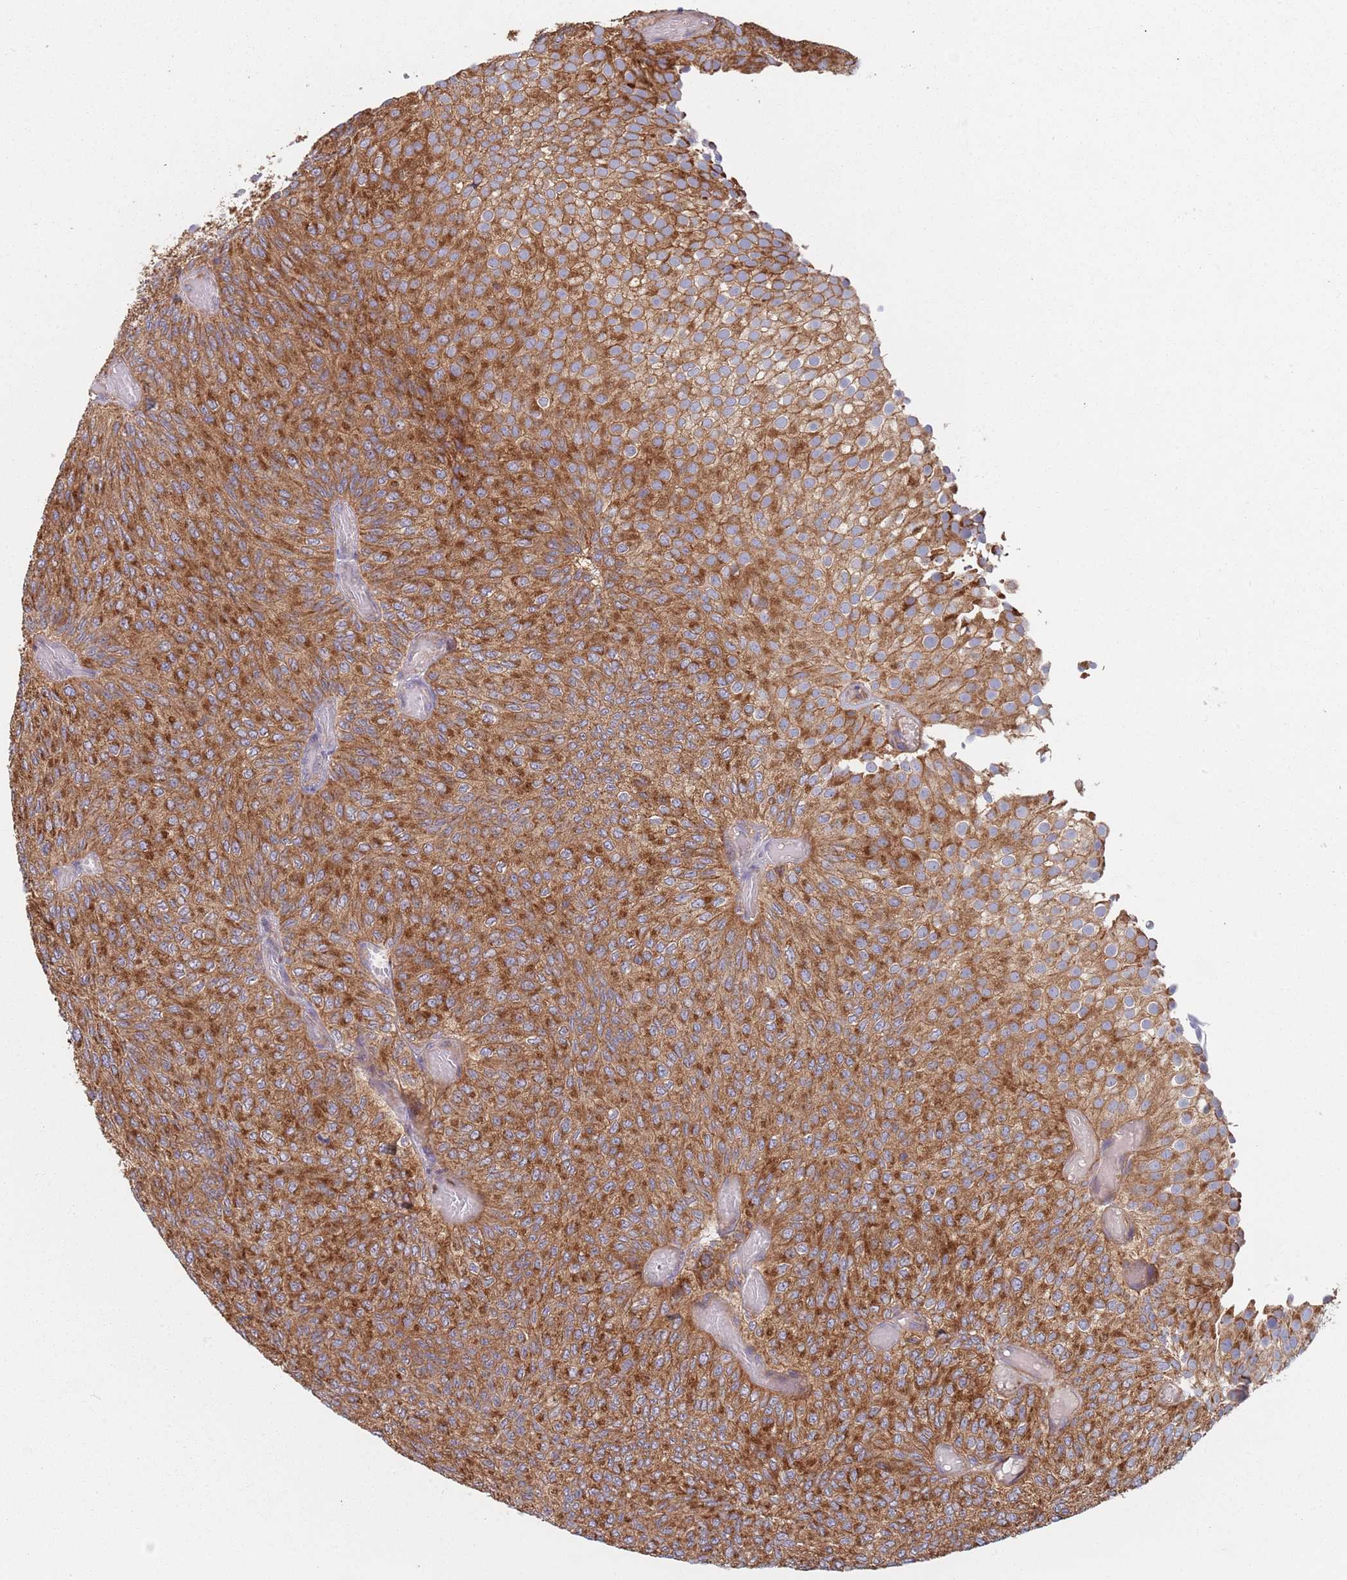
{"staining": {"intensity": "strong", "quantity": ">75%", "location": "cytoplasmic/membranous"}, "tissue": "urothelial cancer", "cell_type": "Tumor cells", "image_type": "cancer", "snomed": [{"axis": "morphology", "description": "Urothelial carcinoma, Low grade"}, {"axis": "topography", "description": "Urinary bladder"}], "caption": "An IHC micrograph of neoplastic tissue is shown. Protein staining in brown shows strong cytoplasmic/membranous positivity in urothelial cancer within tumor cells. (IHC, brightfield microscopy, high magnification).", "gene": "GDI2", "patient": {"sex": "male", "age": 78}}